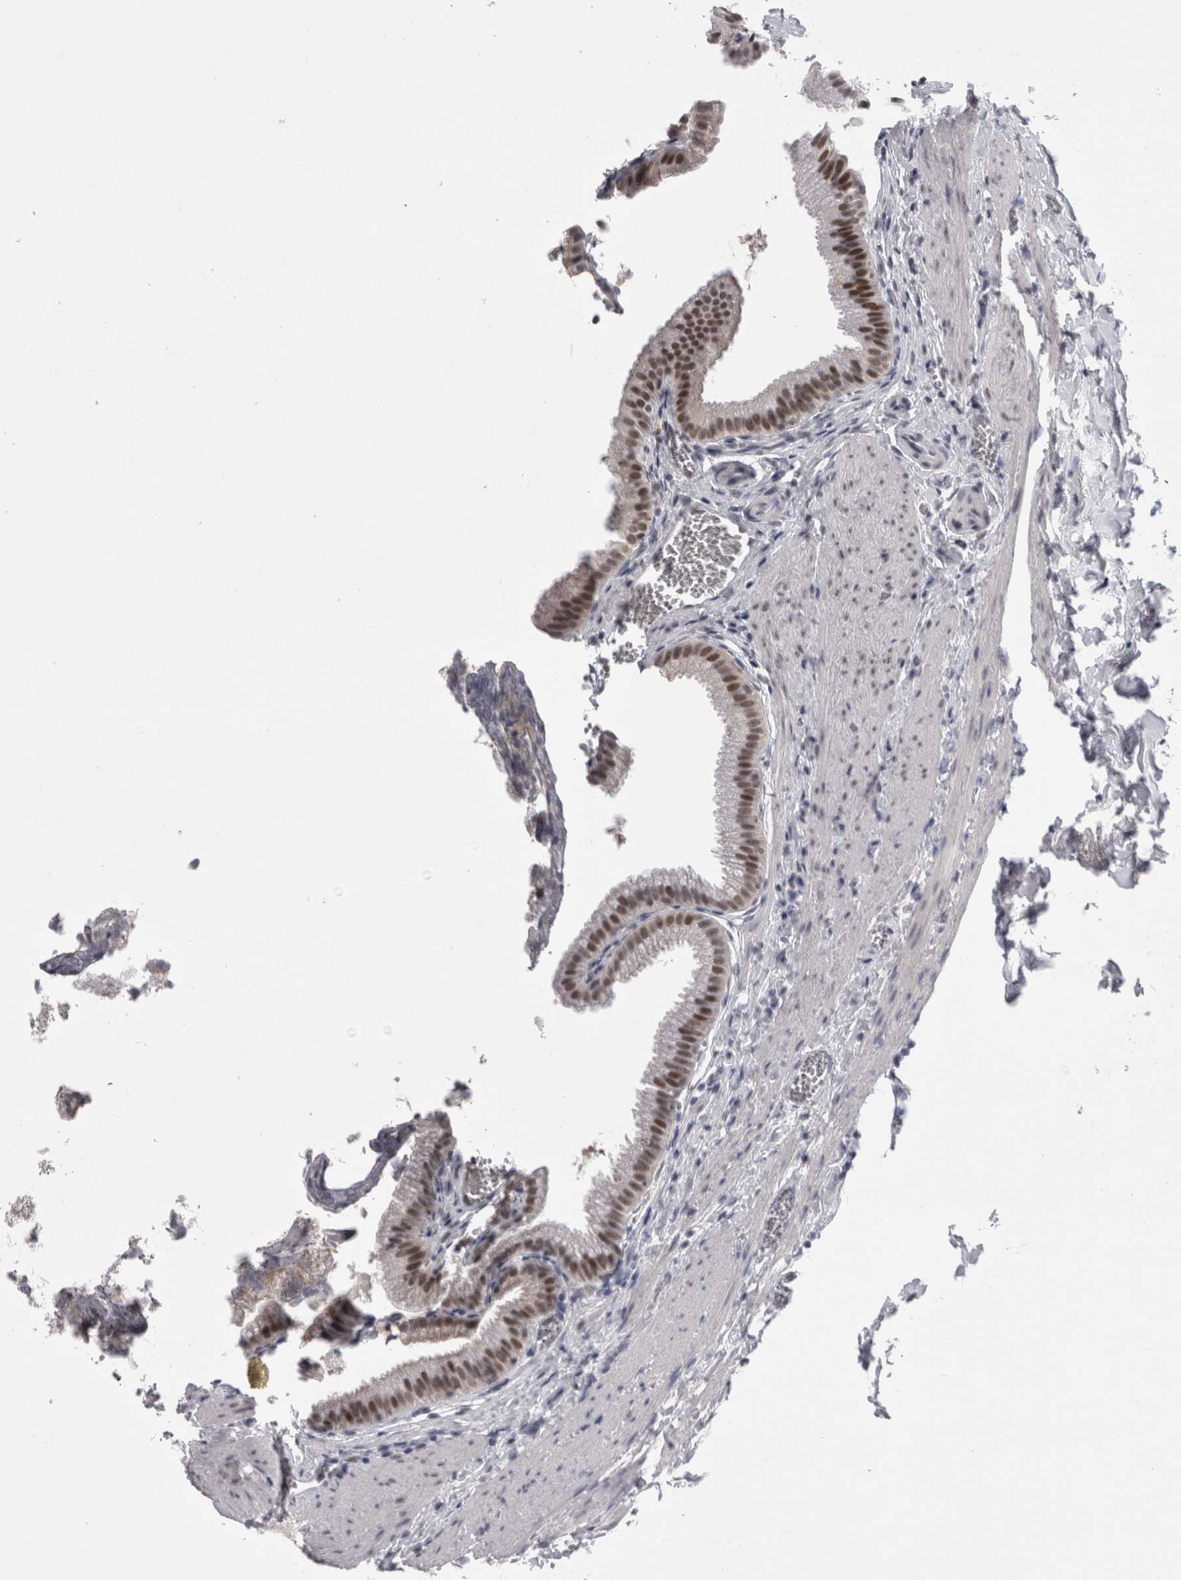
{"staining": {"intensity": "strong", "quantity": ">75%", "location": "nuclear"}, "tissue": "gallbladder", "cell_type": "Glandular cells", "image_type": "normal", "snomed": [{"axis": "morphology", "description": "Normal tissue, NOS"}, {"axis": "topography", "description": "Gallbladder"}], "caption": "Gallbladder stained with DAB immunohistochemistry shows high levels of strong nuclear staining in about >75% of glandular cells. The staining was performed using DAB to visualize the protein expression in brown, while the nuclei were stained in blue with hematoxylin (Magnification: 20x).", "gene": "PSMB2", "patient": {"sex": "male", "age": 38}}